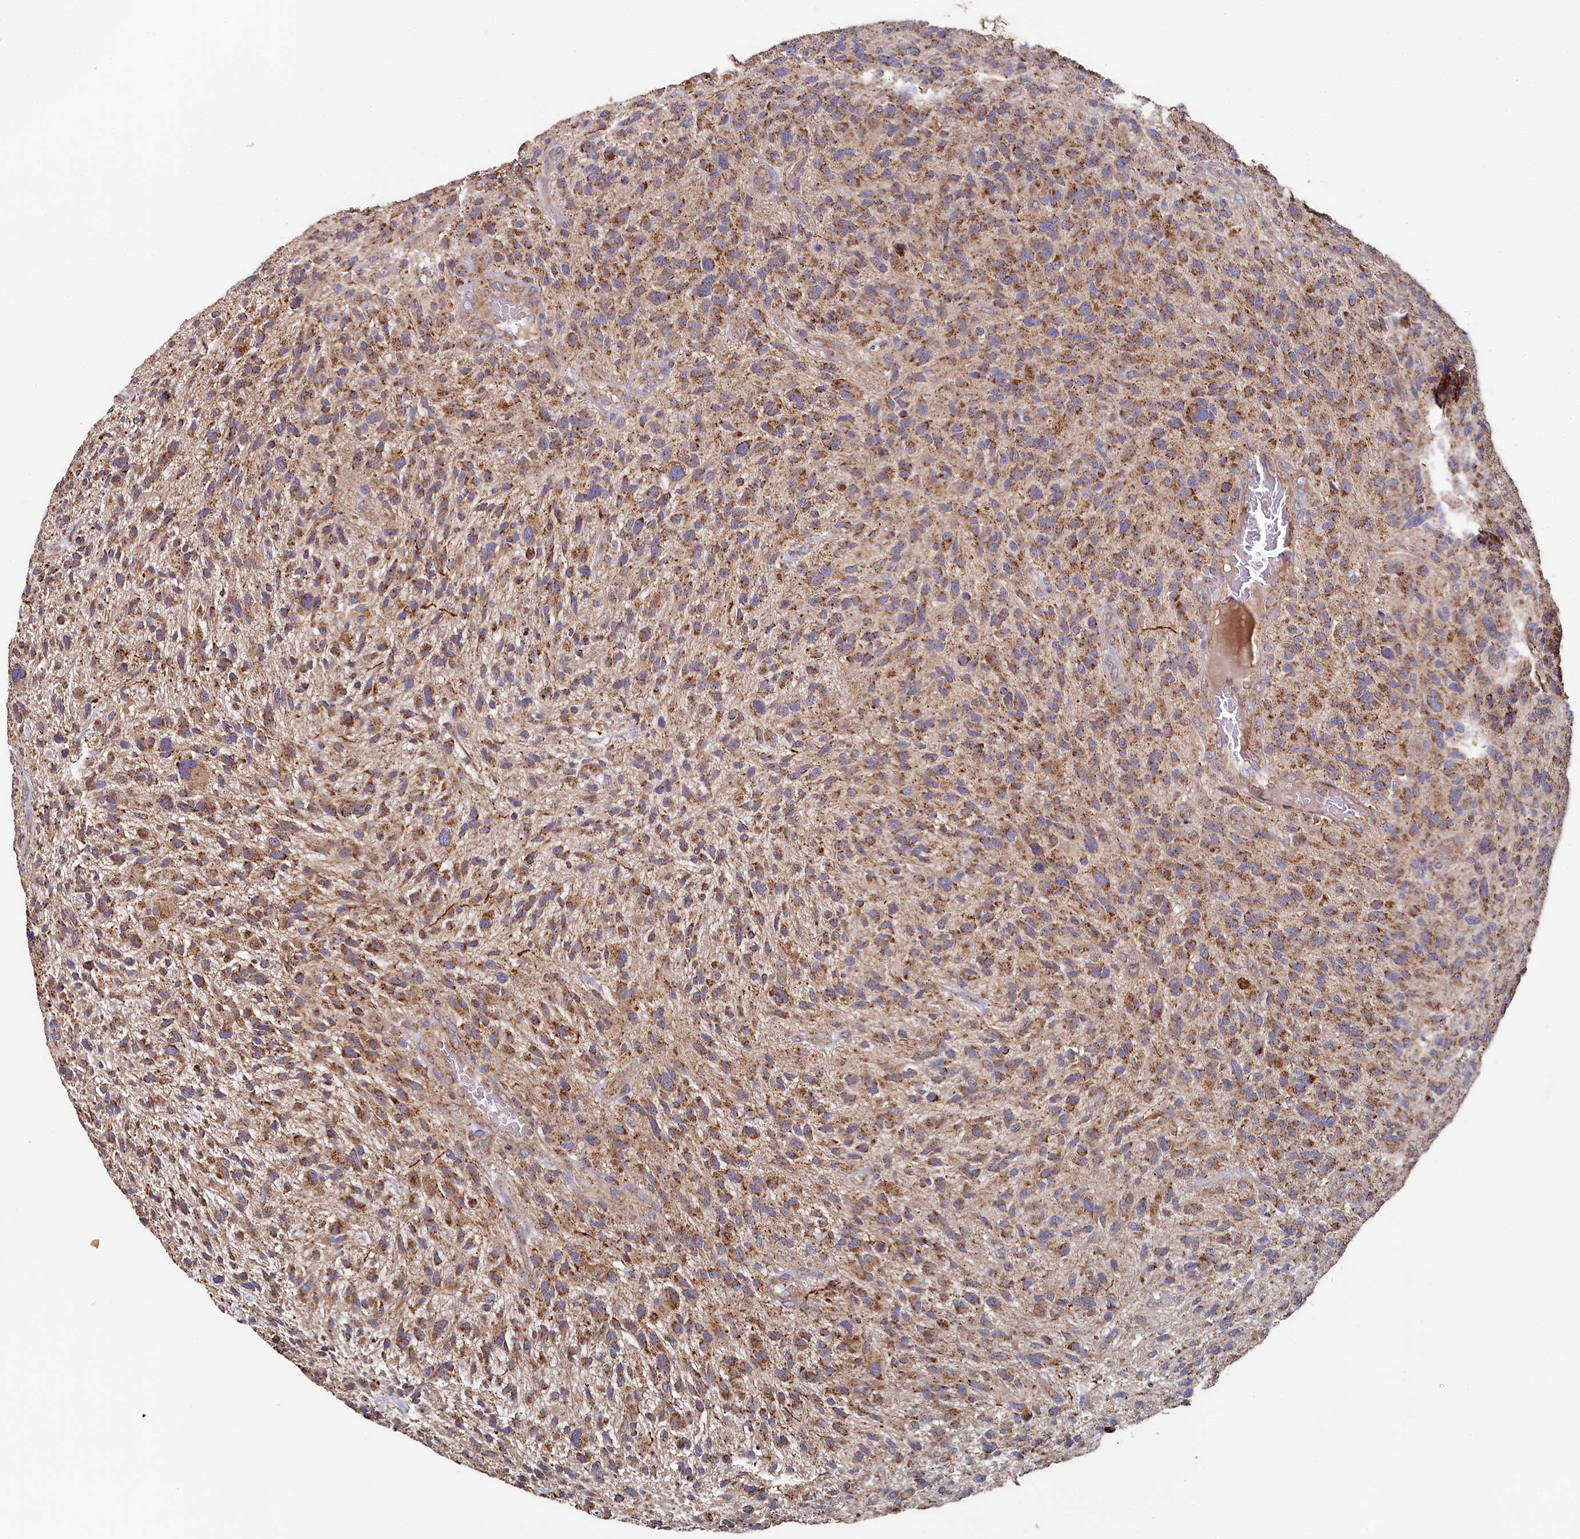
{"staining": {"intensity": "moderate", "quantity": ">75%", "location": "cytoplasmic/membranous"}, "tissue": "glioma", "cell_type": "Tumor cells", "image_type": "cancer", "snomed": [{"axis": "morphology", "description": "Glioma, malignant, High grade"}, {"axis": "topography", "description": "Brain"}], "caption": "The immunohistochemical stain highlights moderate cytoplasmic/membranous positivity in tumor cells of malignant glioma (high-grade) tissue.", "gene": "HAUS2", "patient": {"sex": "male", "age": 47}}